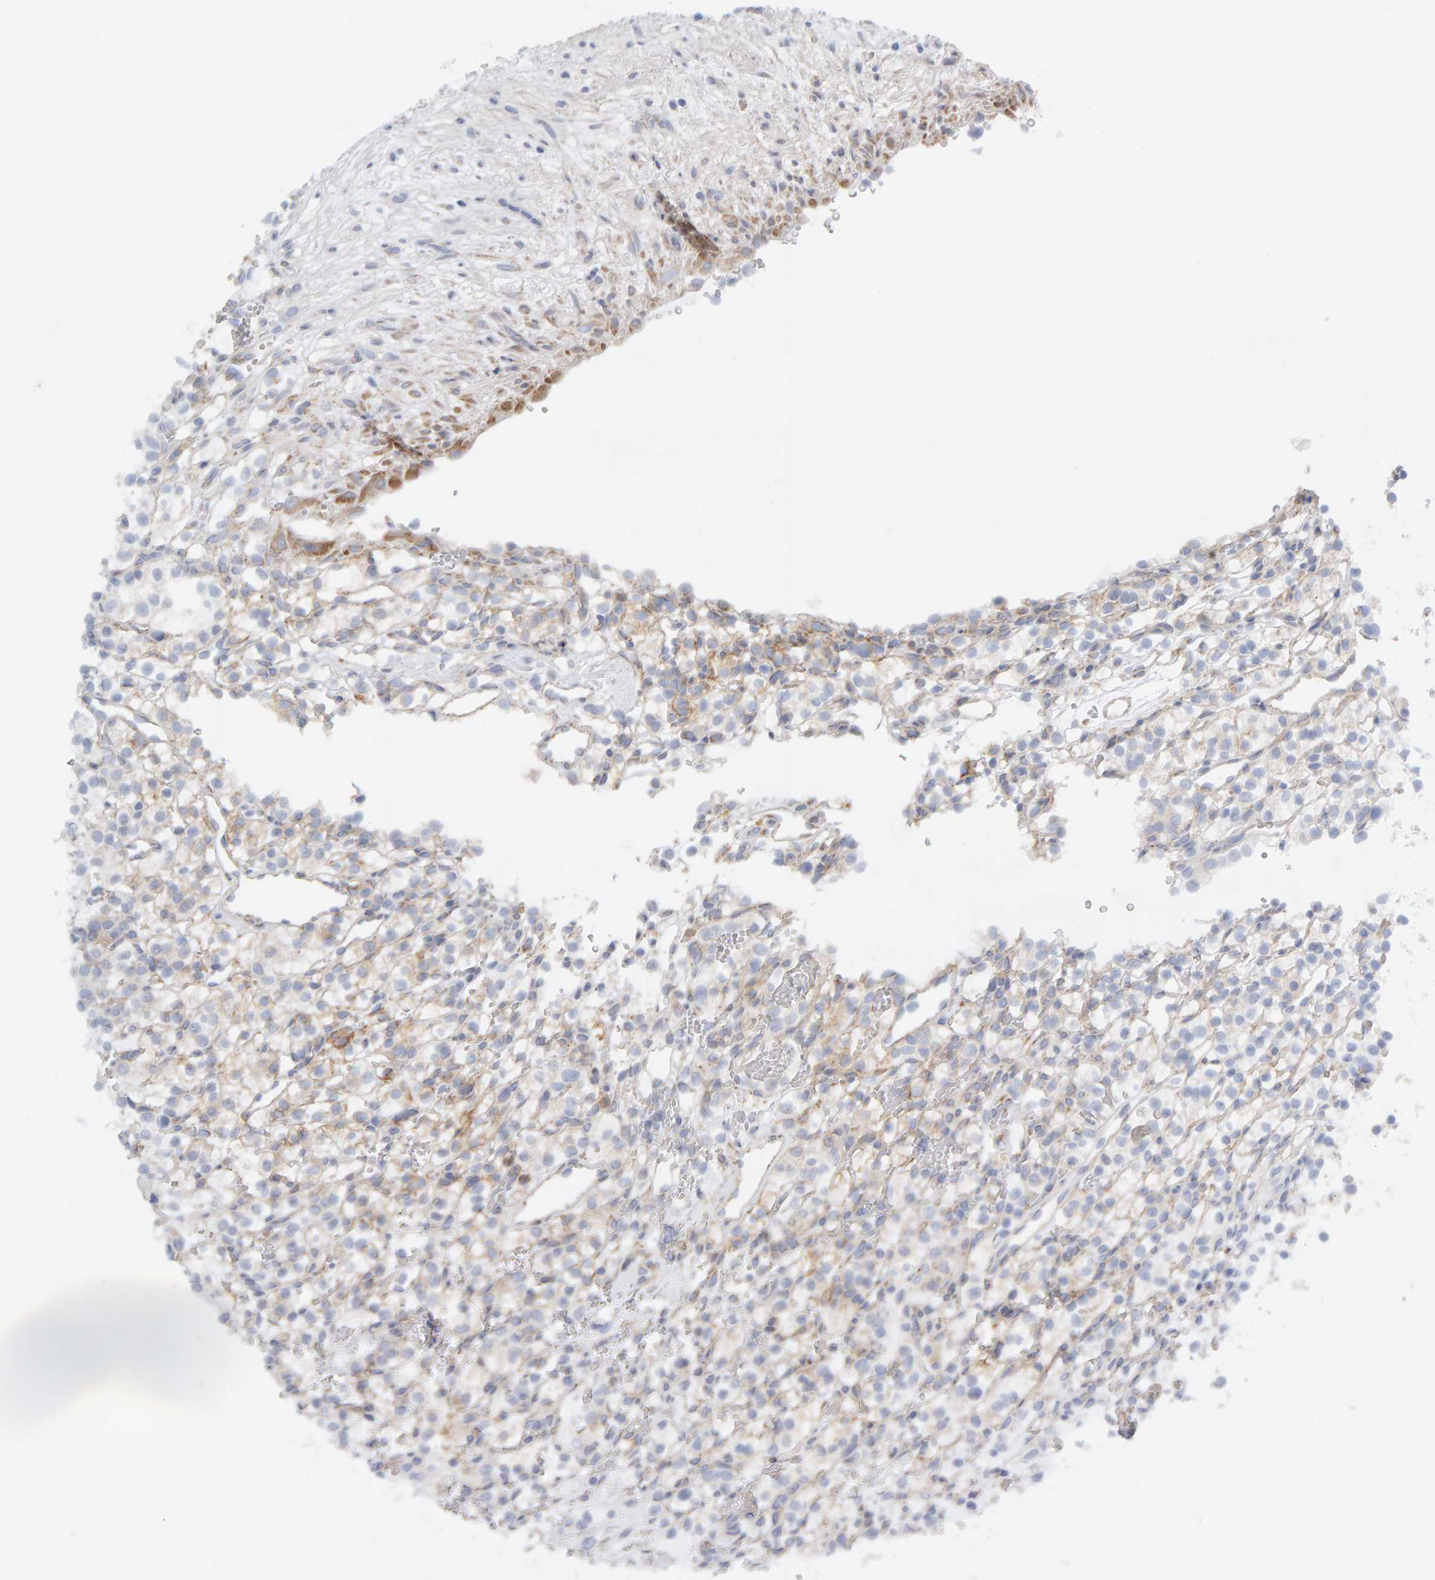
{"staining": {"intensity": "weak", "quantity": ">75%", "location": "cytoplasmic/membranous"}, "tissue": "renal cancer", "cell_type": "Tumor cells", "image_type": "cancer", "snomed": [{"axis": "morphology", "description": "Adenocarcinoma, NOS"}, {"axis": "topography", "description": "Kidney"}], "caption": "Protein staining by immunohistochemistry displays weak cytoplasmic/membranous expression in approximately >75% of tumor cells in renal cancer (adenocarcinoma).", "gene": "ENGASE", "patient": {"sex": "female", "age": 57}}